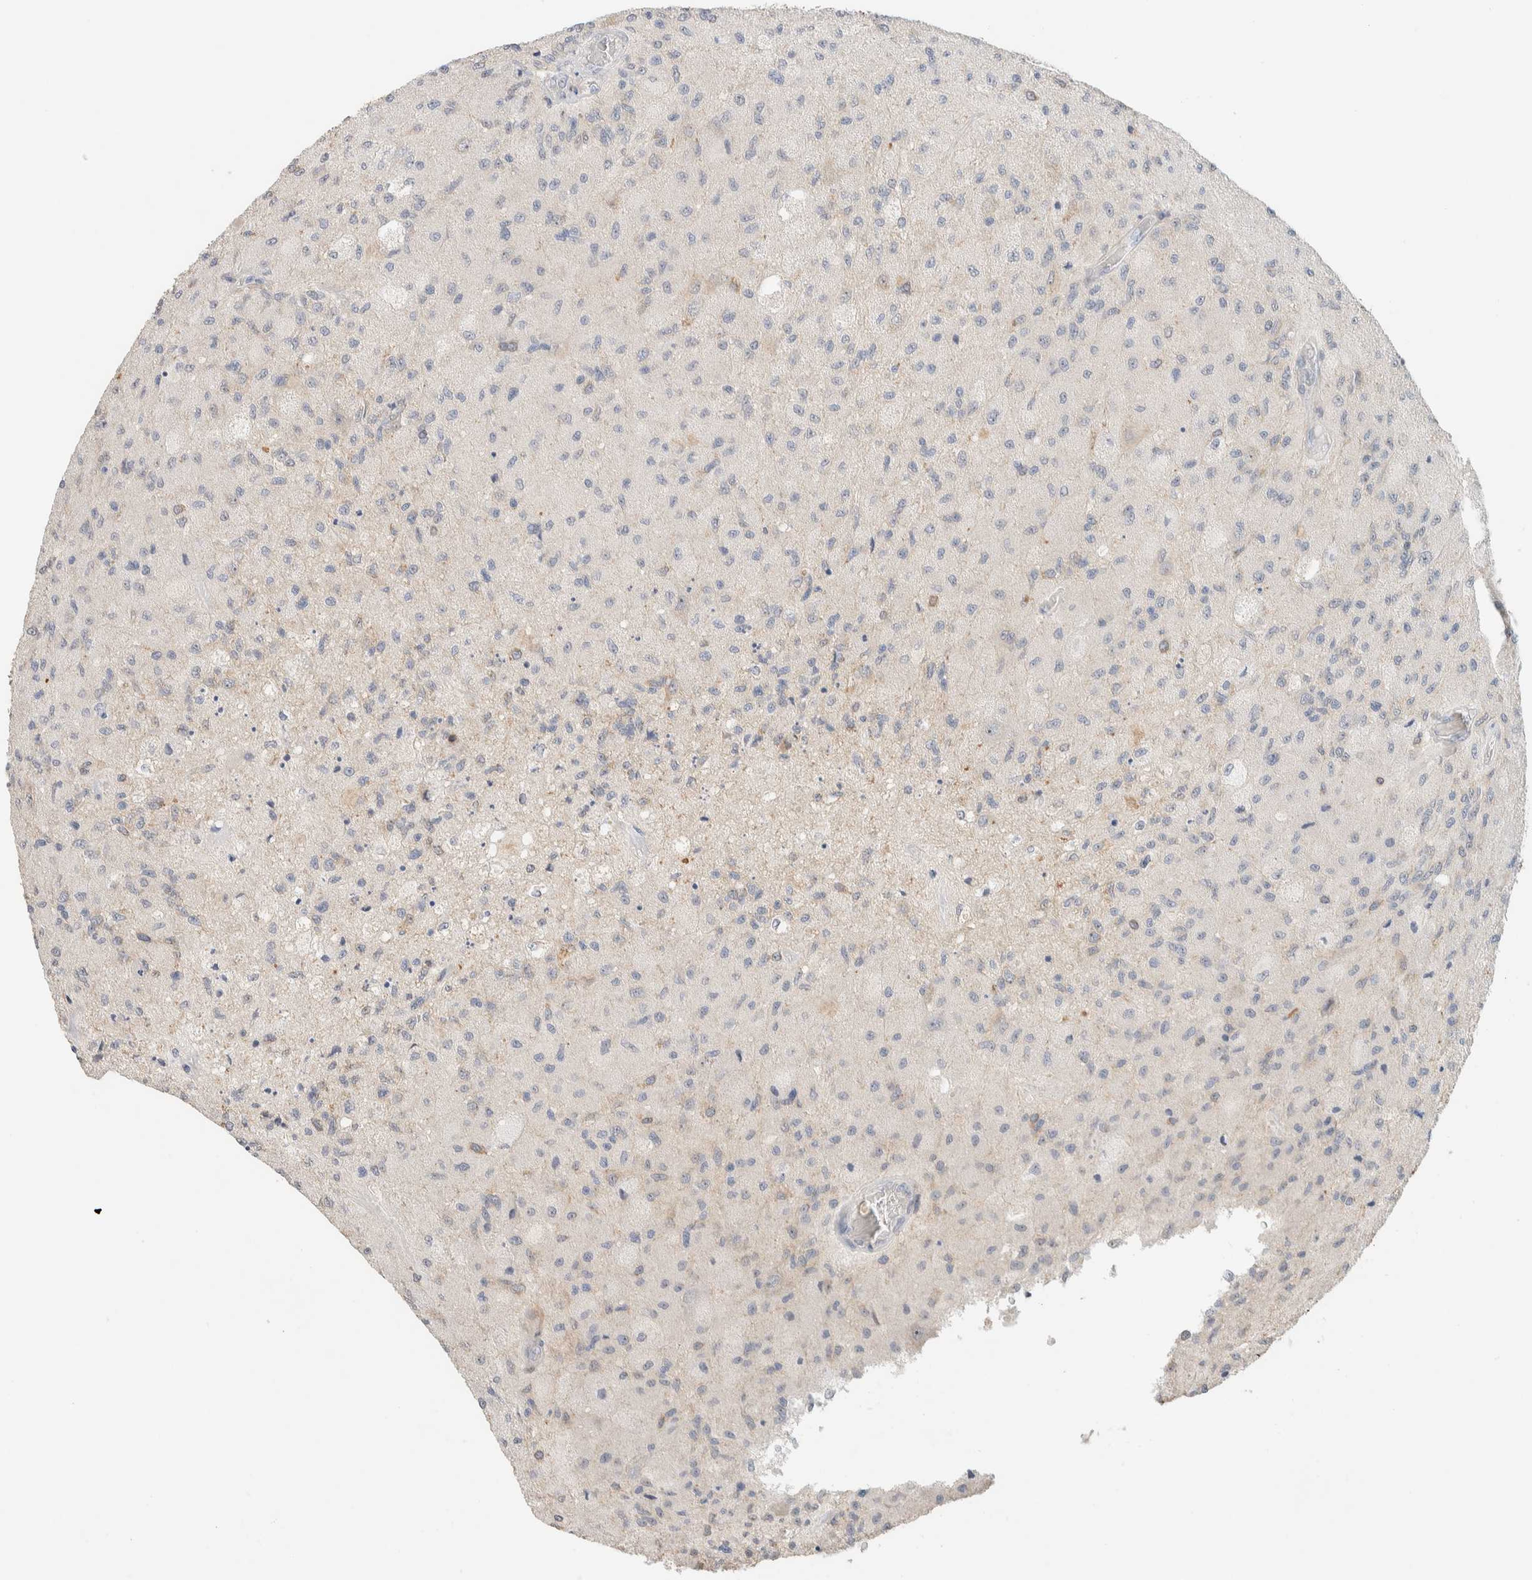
{"staining": {"intensity": "negative", "quantity": "none", "location": "none"}, "tissue": "glioma", "cell_type": "Tumor cells", "image_type": "cancer", "snomed": [{"axis": "morphology", "description": "Normal tissue, NOS"}, {"axis": "morphology", "description": "Glioma, malignant, High grade"}, {"axis": "topography", "description": "Cerebral cortex"}], "caption": "DAB immunohistochemical staining of high-grade glioma (malignant) displays no significant expression in tumor cells. (Immunohistochemistry, brightfield microscopy, high magnification).", "gene": "HDHD3", "patient": {"sex": "male", "age": 77}}